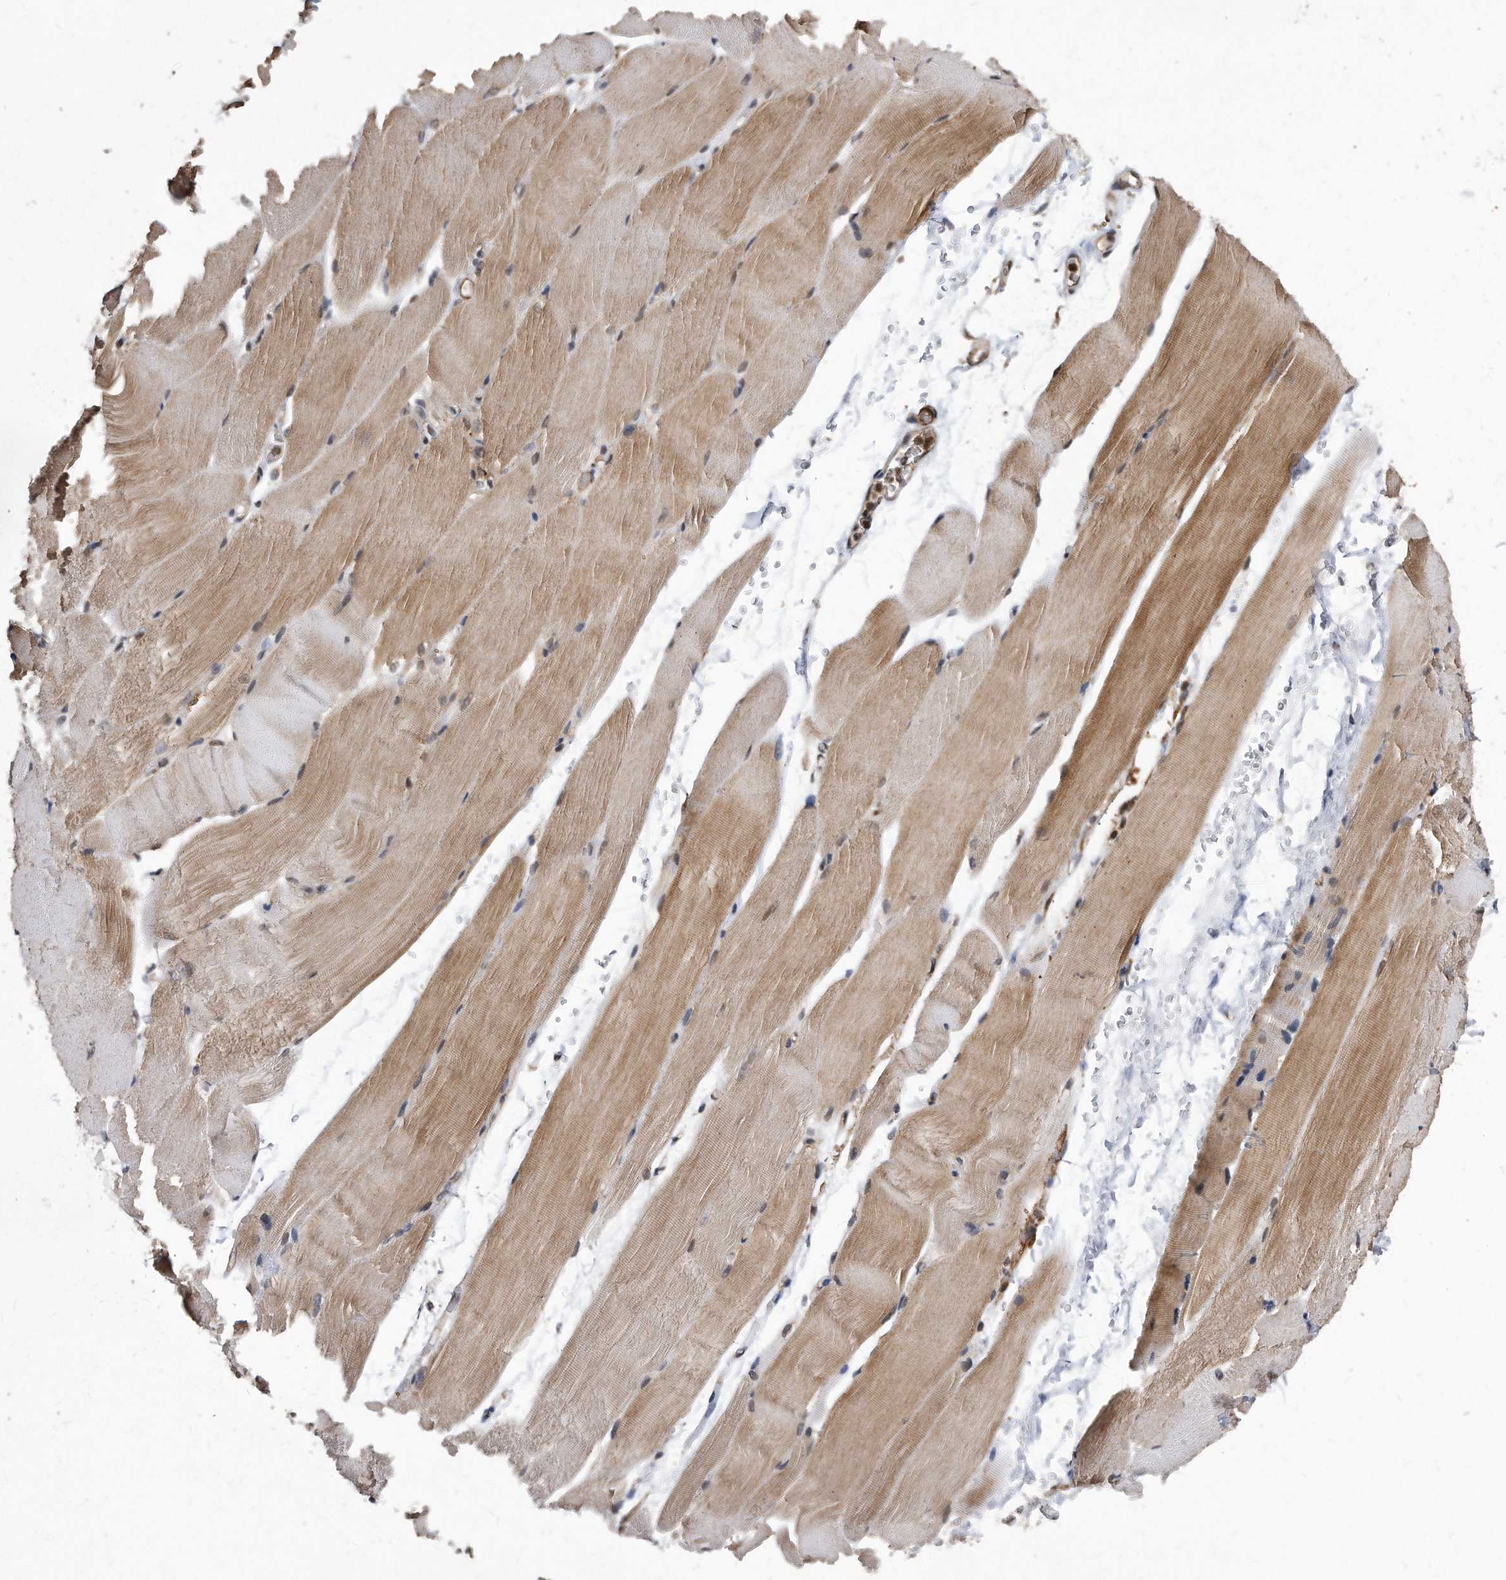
{"staining": {"intensity": "moderate", "quantity": "25%-75%", "location": "cytoplasmic/membranous"}, "tissue": "skeletal muscle", "cell_type": "Myocytes", "image_type": "normal", "snomed": [{"axis": "morphology", "description": "Normal tissue, NOS"}, {"axis": "topography", "description": "Skeletal muscle"}, {"axis": "topography", "description": "Parathyroid gland"}], "caption": "High-power microscopy captured an IHC histopathology image of normal skeletal muscle, revealing moderate cytoplasmic/membranous expression in about 25%-75% of myocytes. (DAB = brown stain, brightfield microscopy at high magnification).", "gene": "DUSP22", "patient": {"sex": "female", "age": 37}}